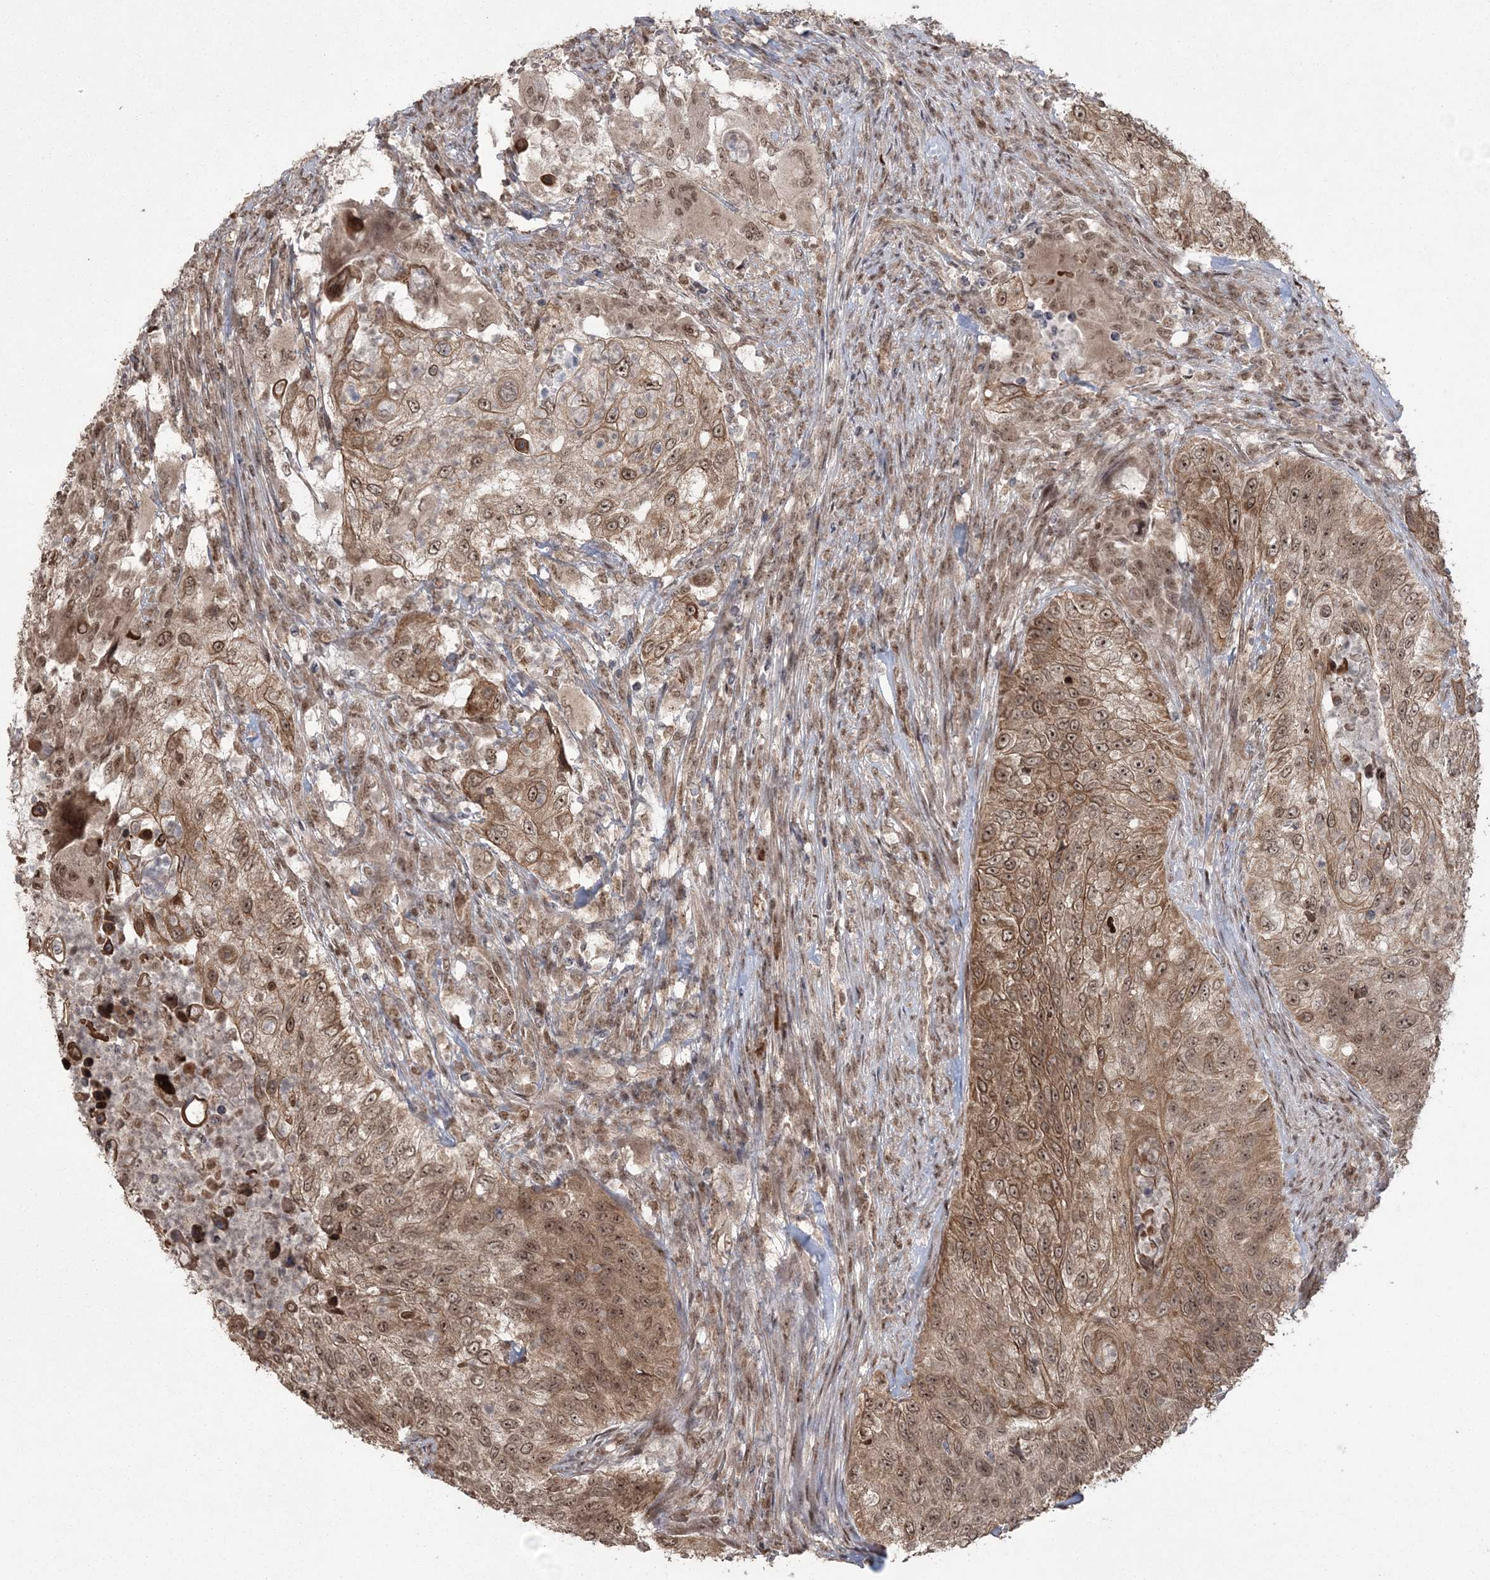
{"staining": {"intensity": "moderate", "quantity": ">75%", "location": "cytoplasmic/membranous,nuclear"}, "tissue": "urothelial cancer", "cell_type": "Tumor cells", "image_type": "cancer", "snomed": [{"axis": "morphology", "description": "Urothelial carcinoma, High grade"}, {"axis": "topography", "description": "Urinary bladder"}], "caption": "There is medium levels of moderate cytoplasmic/membranous and nuclear expression in tumor cells of urothelial cancer, as demonstrated by immunohistochemical staining (brown color).", "gene": "EPB41L4A", "patient": {"sex": "female", "age": 60}}